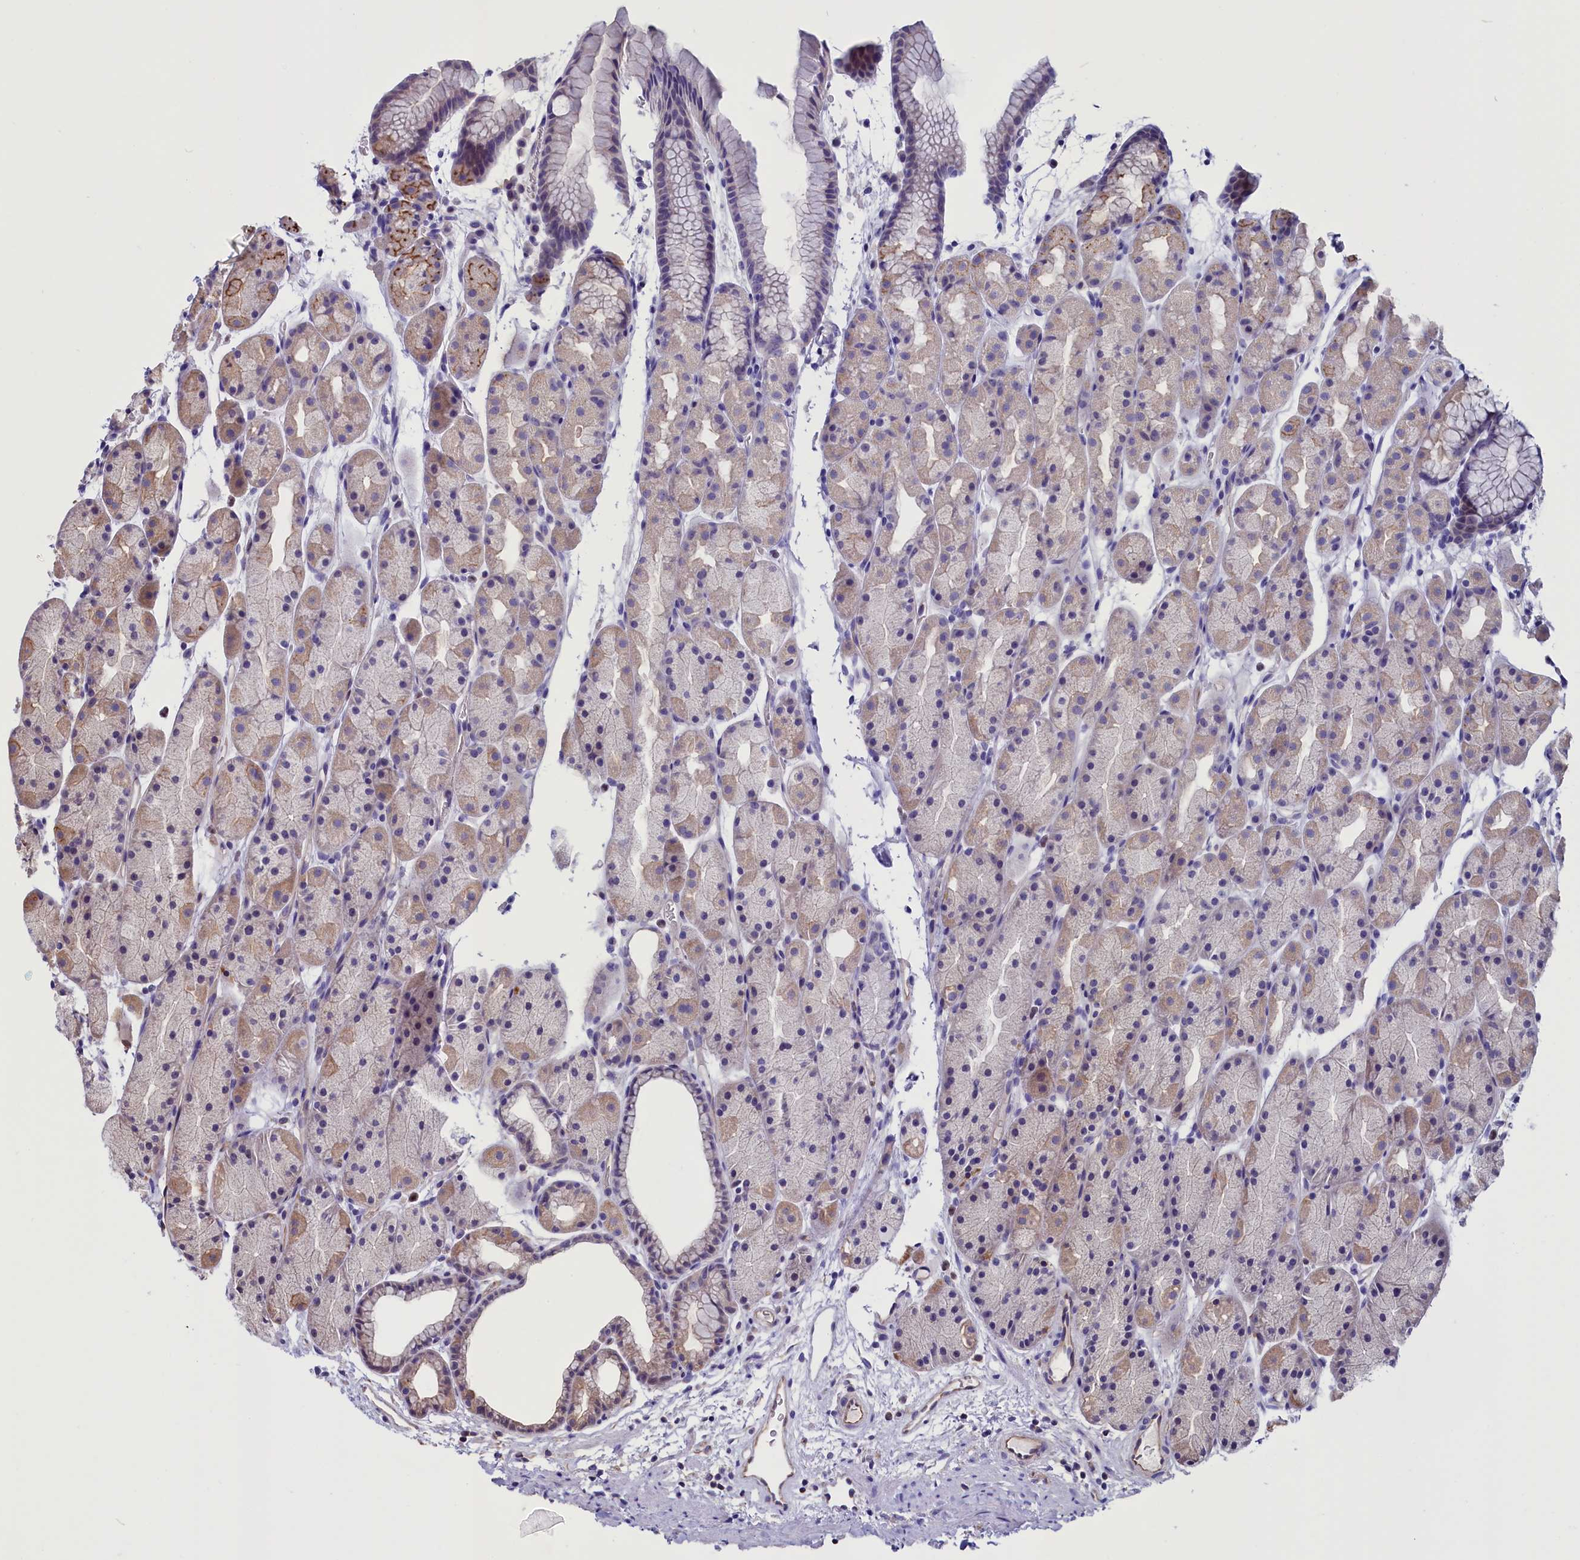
{"staining": {"intensity": "weak", "quantity": "25%-75%", "location": "cytoplasmic/membranous"}, "tissue": "stomach", "cell_type": "Glandular cells", "image_type": "normal", "snomed": [{"axis": "morphology", "description": "Normal tissue, NOS"}, {"axis": "topography", "description": "Stomach, upper"}, {"axis": "topography", "description": "Stomach"}], "caption": "Human stomach stained for a protein (brown) exhibits weak cytoplasmic/membranous positive staining in approximately 25%-75% of glandular cells.", "gene": "PDILT", "patient": {"sex": "male", "age": 47}}